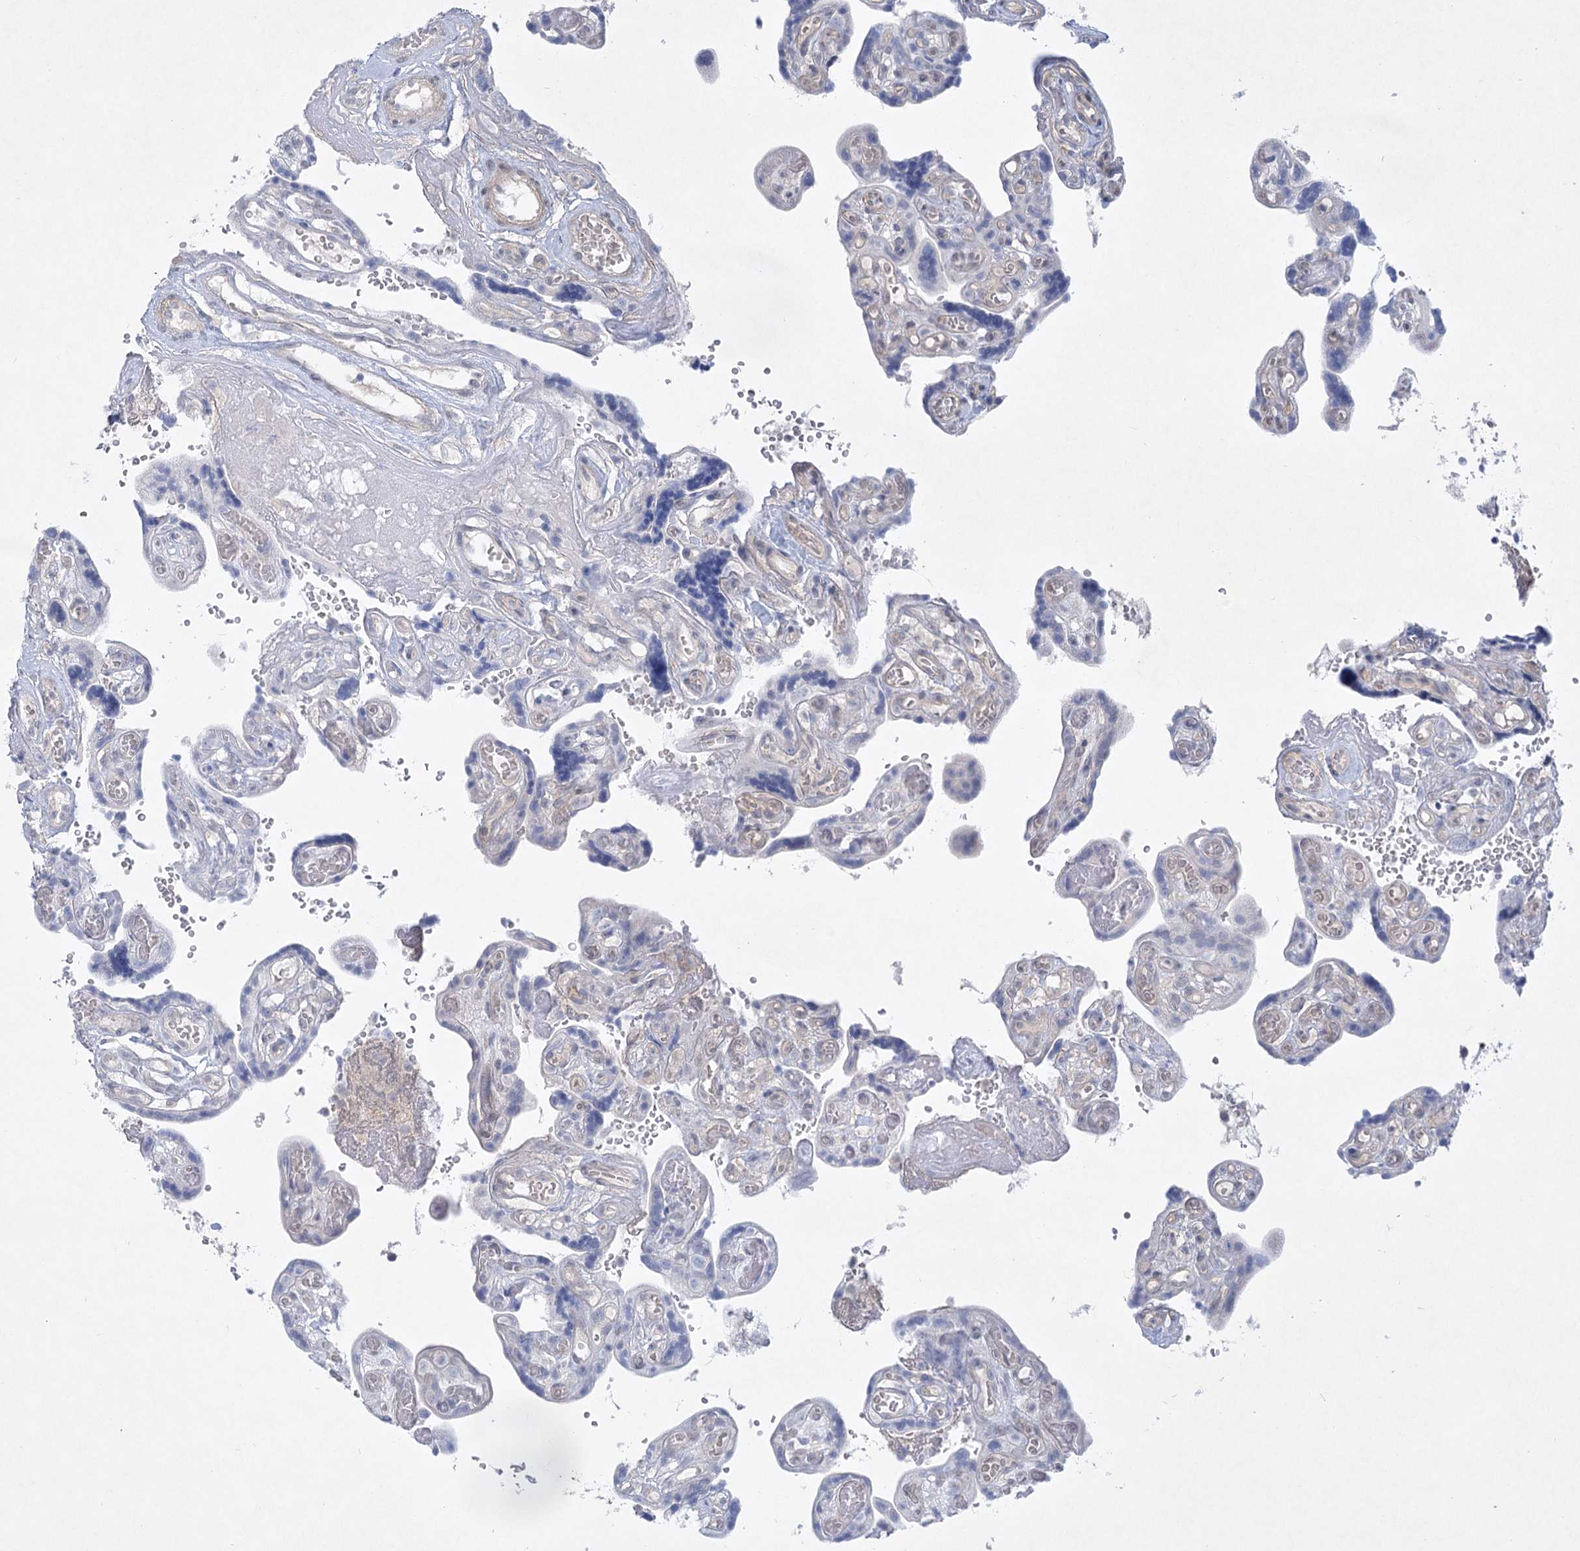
{"staining": {"intensity": "weak", "quantity": "<25%", "location": "cytoplasmic/membranous"}, "tissue": "placenta", "cell_type": "Decidual cells", "image_type": "normal", "snomed": [{"axis": "morphology", "description": "Normal tissue, NOS"}, {"axis": "topography", "description": "Placenta"}], "caption": "IHC micrograph of benign human placenta stained for a protein (brown), which demonstrates no expression in decidual cells. Brightfield microscopy of IHC stained with DAB (brown) and hematoxylin (blue), captured at high magnification.", "gene": "AAMDC", "patient": {"sex": "female", "age": 30}}